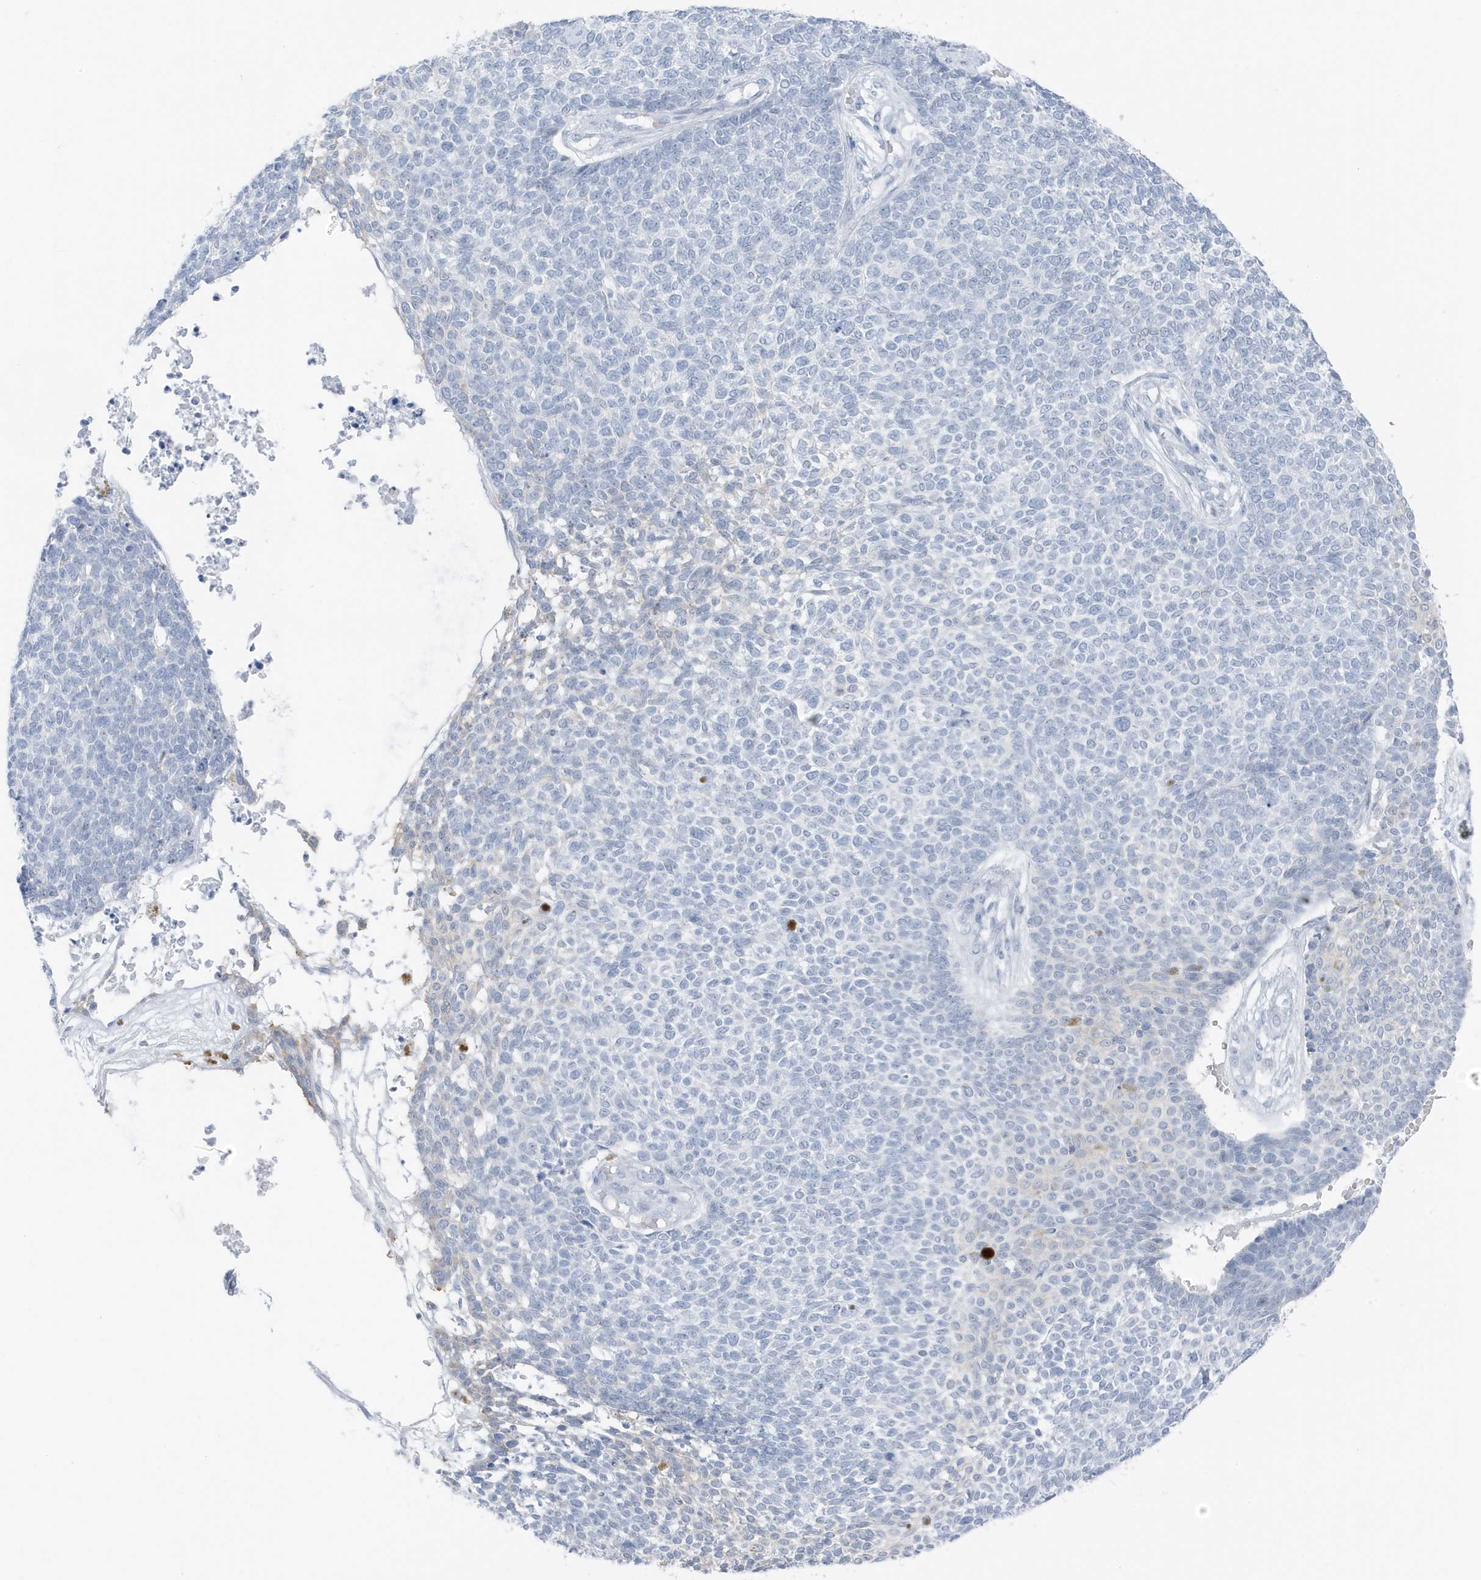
{"staining": {"intensity": "negative", "quantity": "none", "location": "none"}, "tissue": "skin cancer", "cell_type": "Tumor cells", "image_type": "cancer", "snomed": [{"axis": "morphology", "description": "Basal cell carcinoma"}, {"axis": "topography", "description": "Skin"}], "caption": "Skin basal cell carcinoma stained for a protein using immunohistochemistry displays no expression tumor cells.", "gene": "ZFP64", "patient": {"sex": "female", "age": 84}}